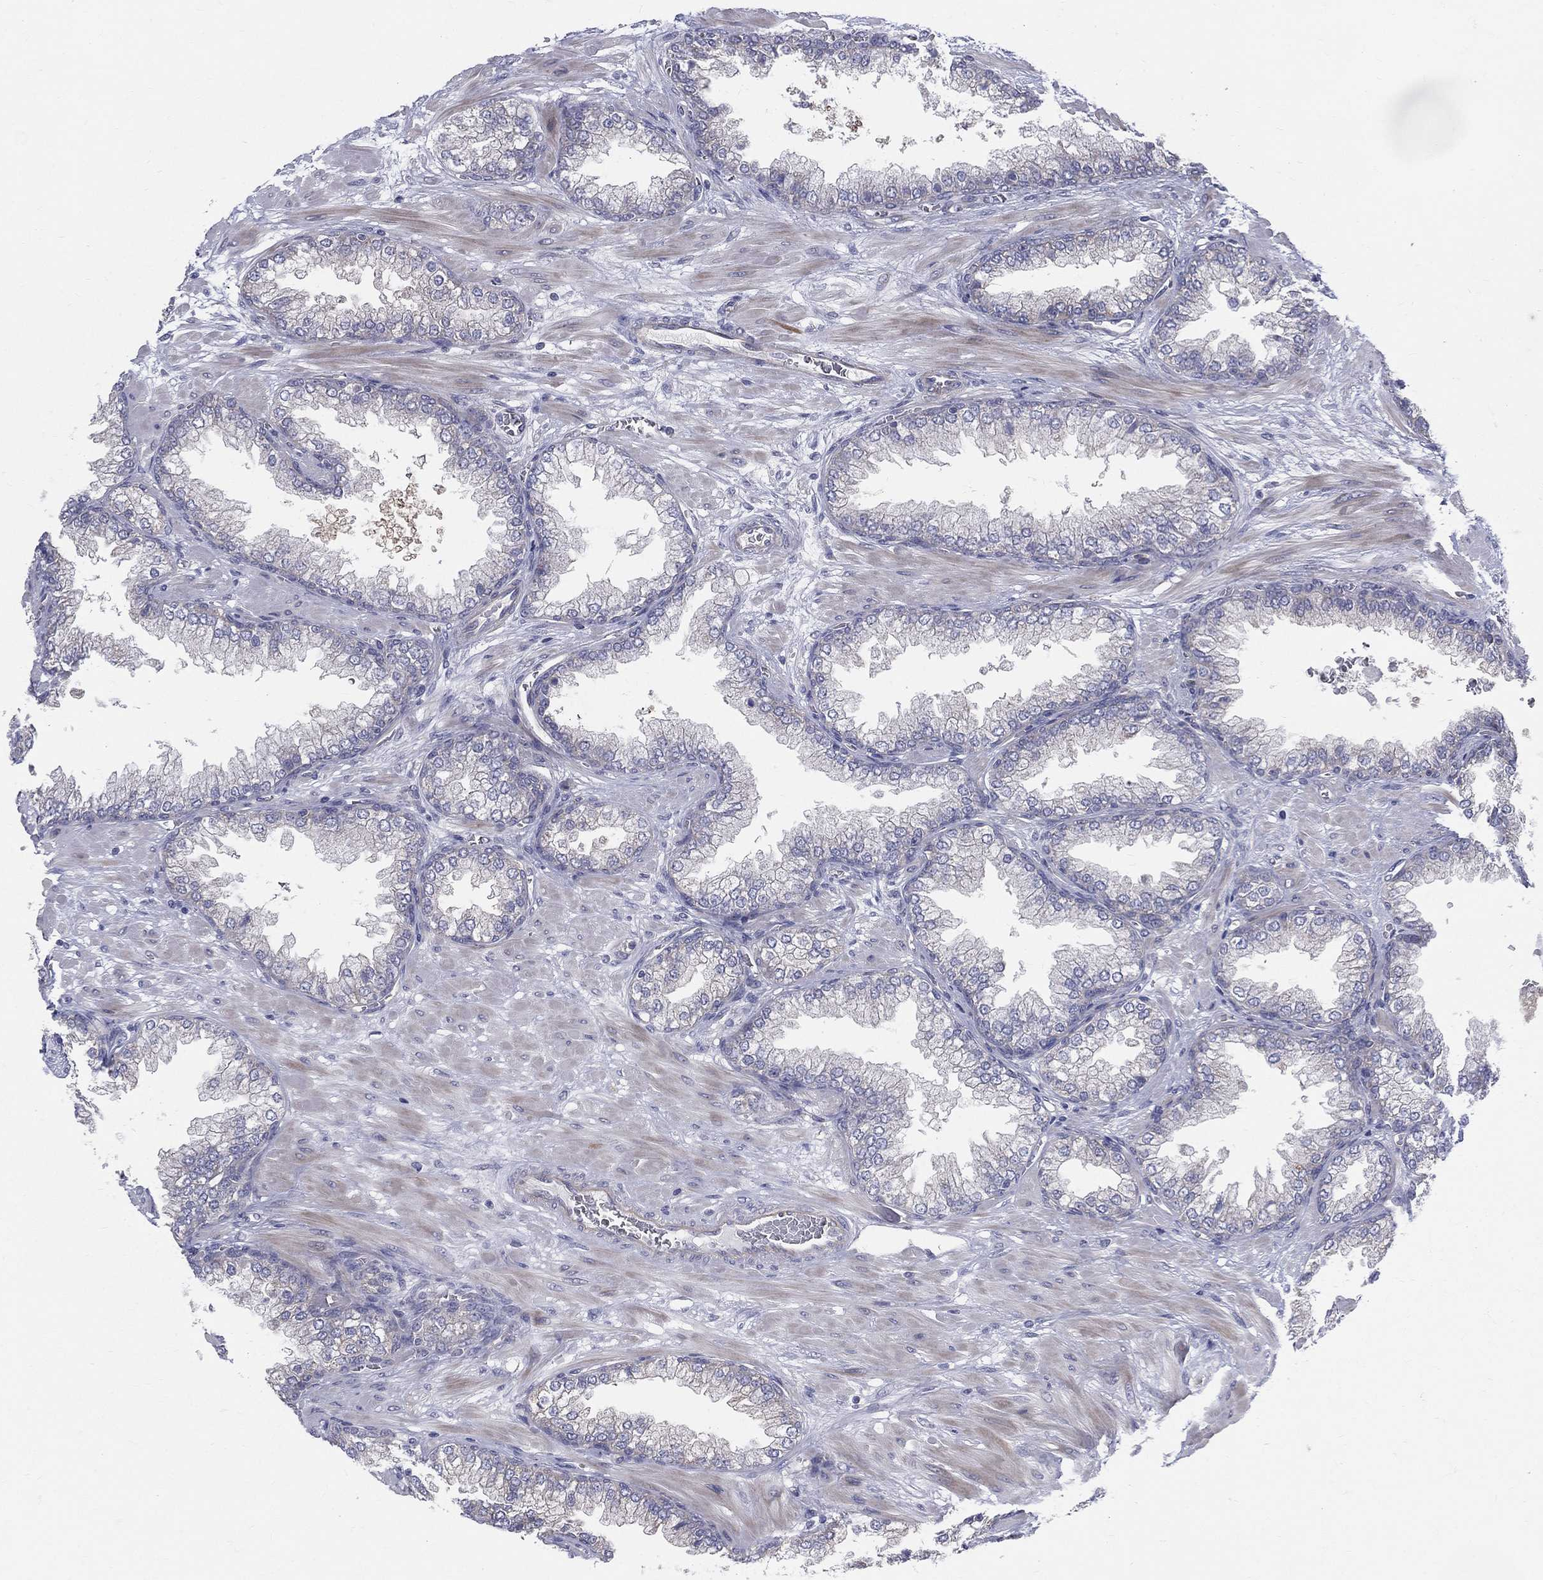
{"staining": {"intensity": "weak", "quantity": "<25%", "location": "cytoplasmic/membranous"}, "tissue": "prostate cancer", "cell_type": "Tumor cells", "image_type": "cancer", "snomed": [{"axis": "morphology", "description": "Adenocarcinoma, Low grade"}, {"axis": "topography", "description": "Prostate"}], "caption": "Image shows no protein positivity in tumor cells of prostate adenocarcinoma (low-grade) tissue.", "gene": "POMZP3", "patient": {"sex": "male", "age": 57}}